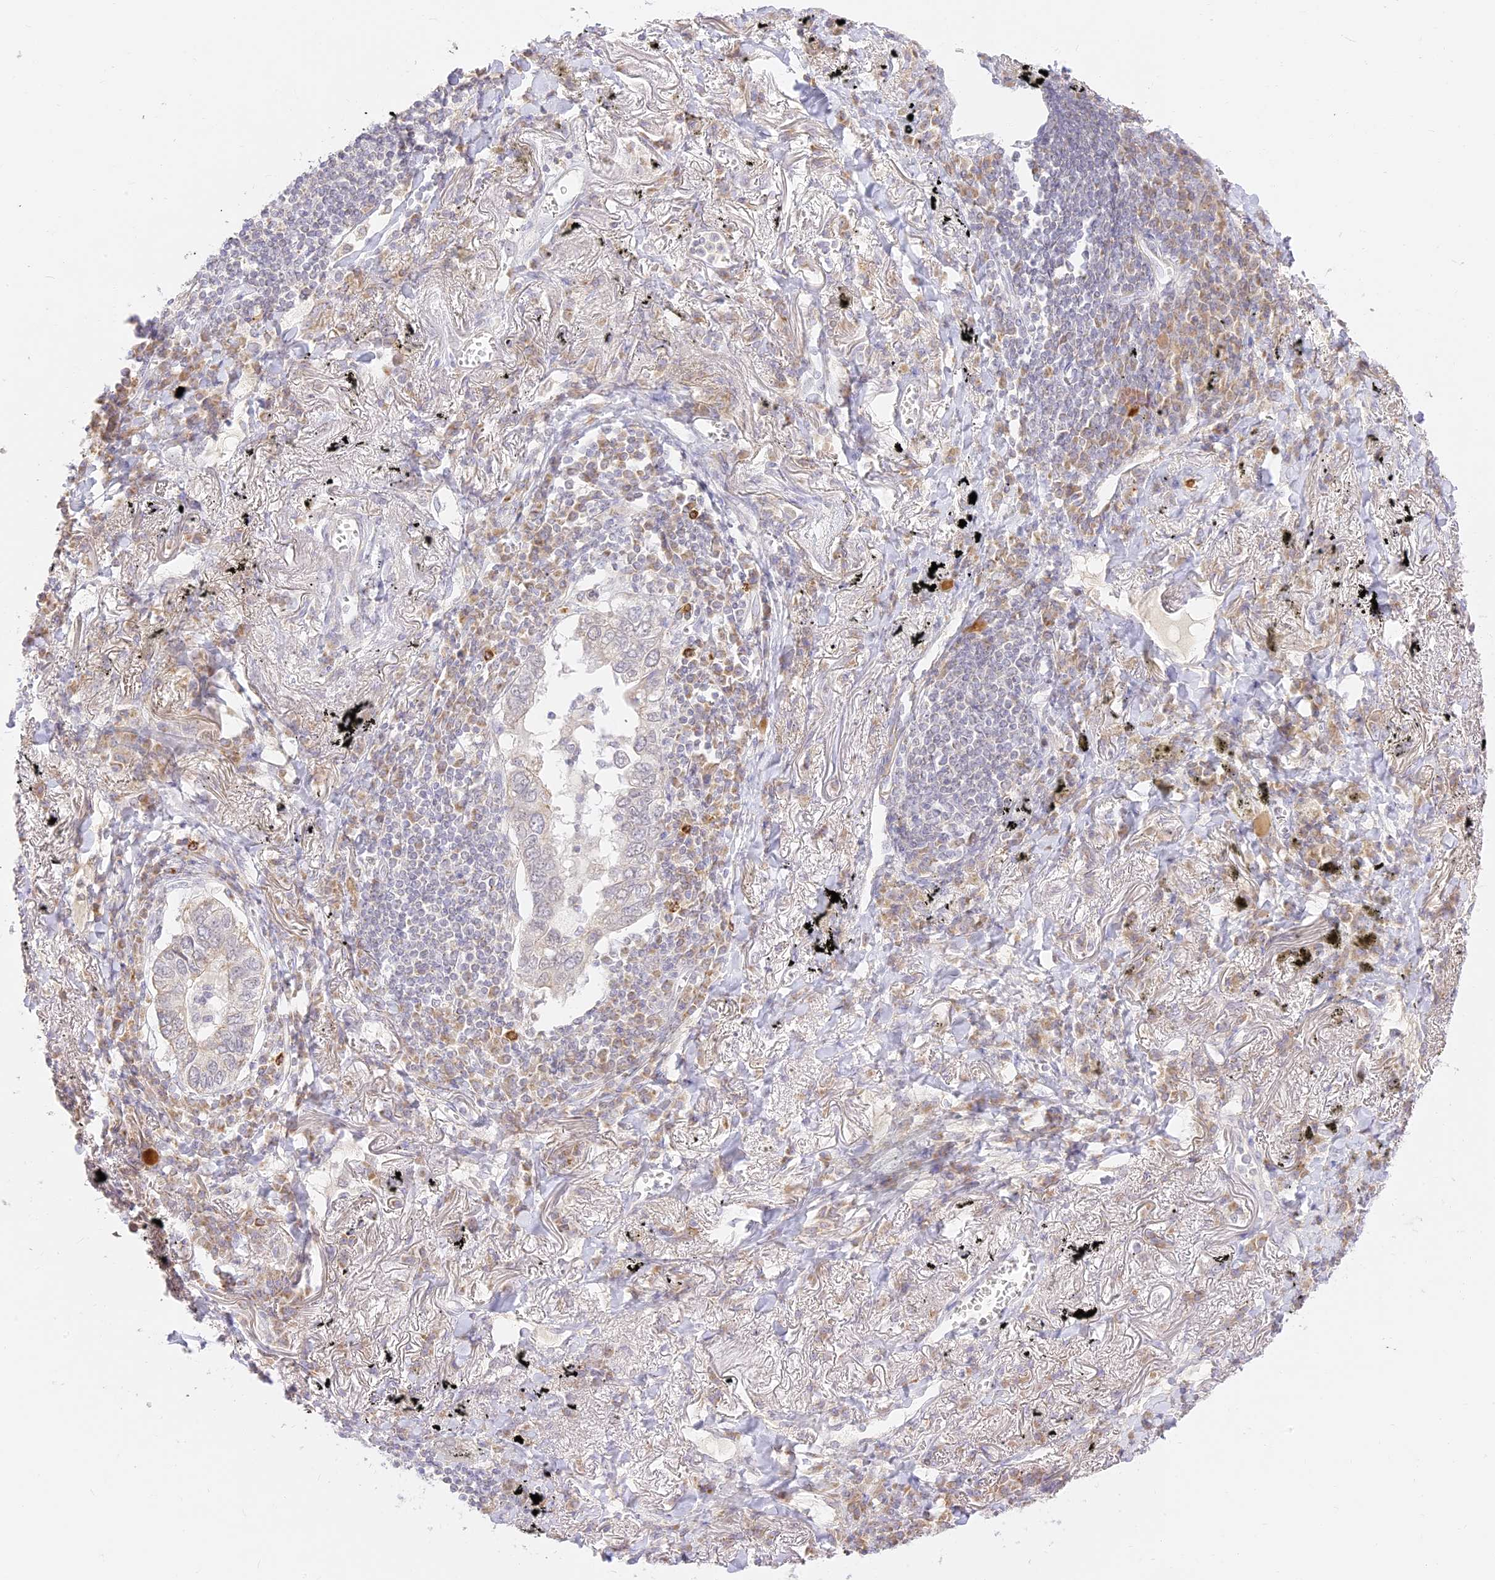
{"staining": {"intensity": "negative", "quantity": "none", "location": "none"}, "tissue": "lung cancer", "cell_type": "Tumor cells", "image_type": "cancer", "snomed": [{"axis": "morphology", "description": "Adenocarcinoma, NOS"}, {"axis": "topography", "description": "Lung"}], "caption": "High magnification brightfield microscopy of lung adenocarcinoma stained with DAB (brown) and counterstained with hematoxylin (blue): tumor cells show no significant positivity. (Stains: DAB (3,3'-diaminobenzidine) IHC with hematoxylin counter stain, Microscopy: brightfield microscopy at high magnification).", "gene": "LRRC15", "patient": {"sex": "male", "age": 65}}